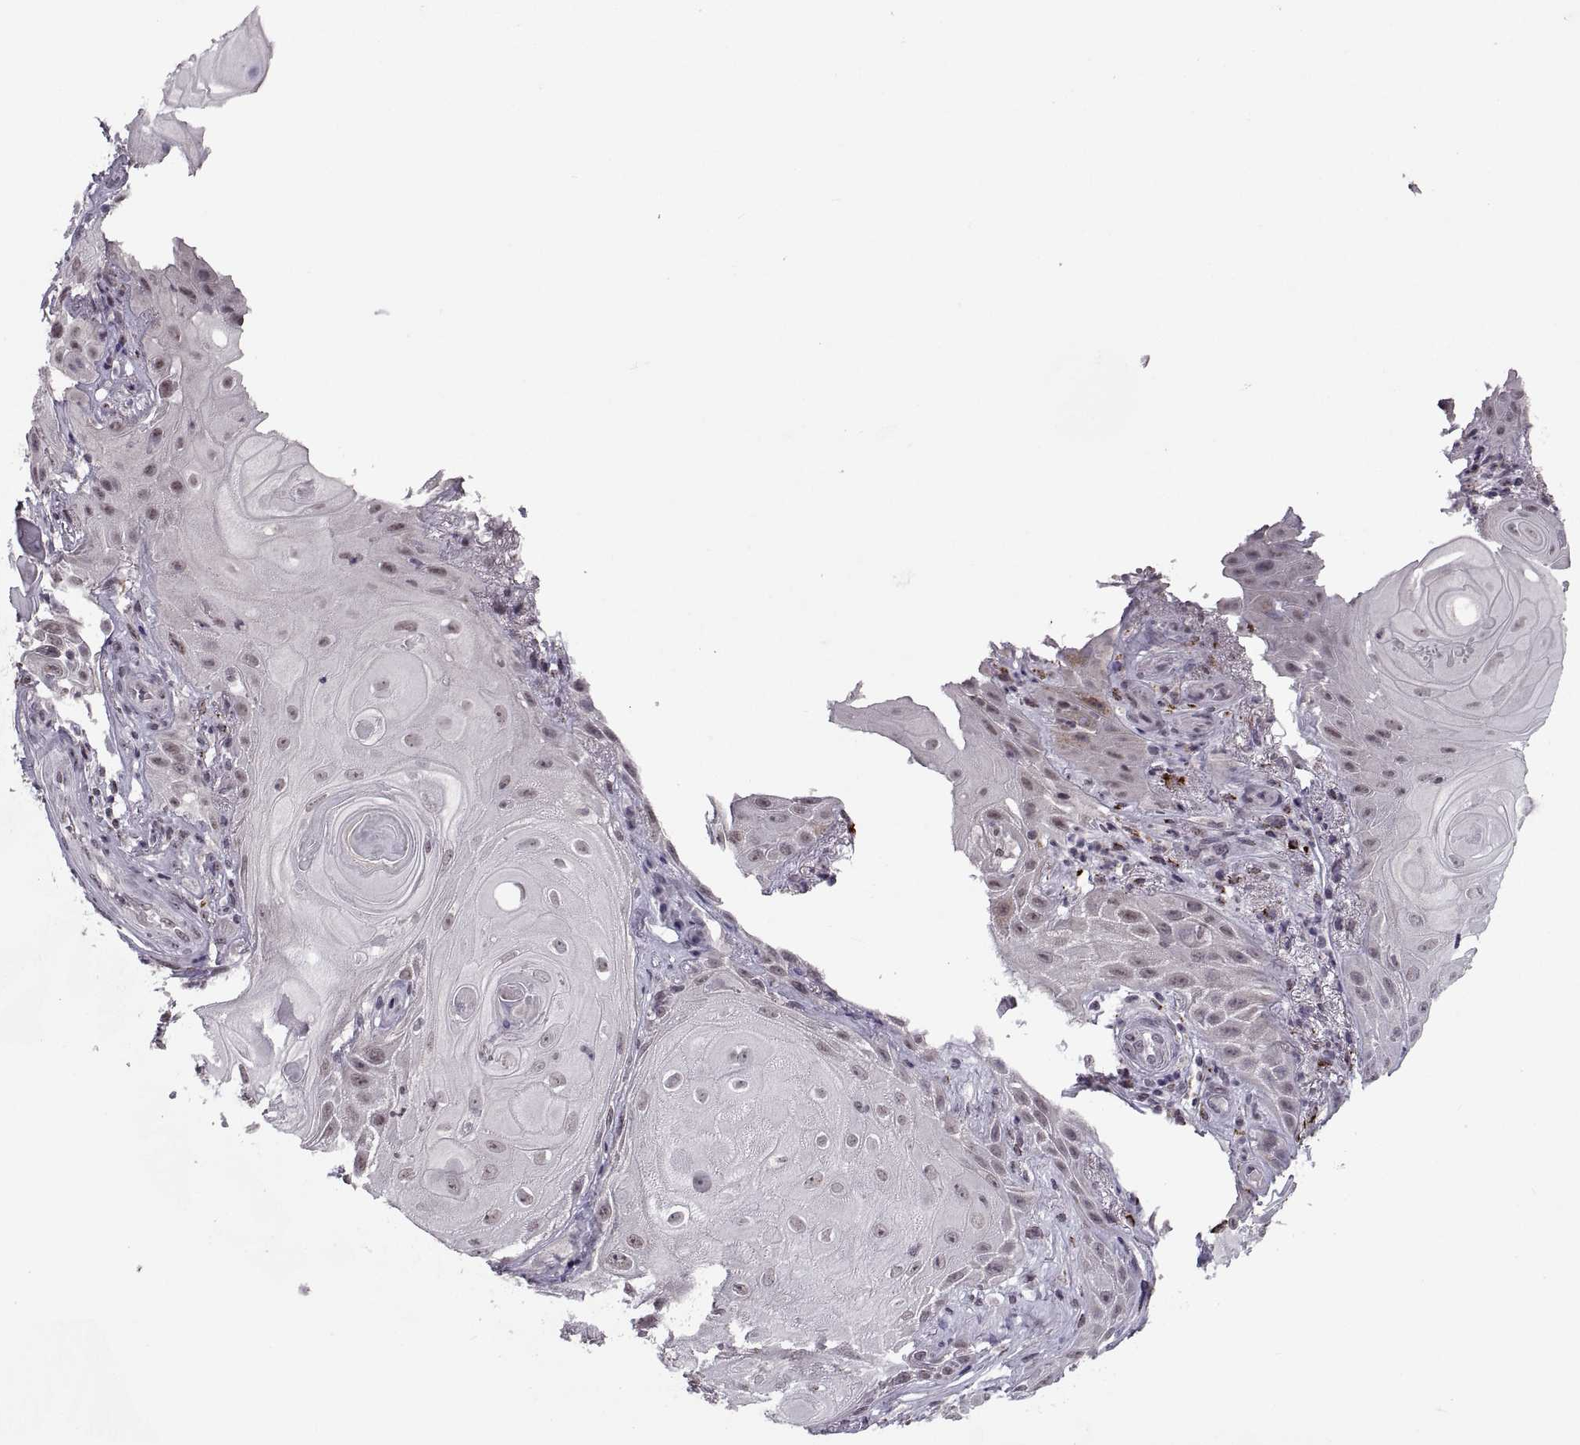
{"staining": {"intensity": "negative", "quantity": "none", "location": "none"}, "tissue": "skin cancer", "cell_type": "Tumor cells", "image_type": "cancer", "snomed": [{"axis": "morphology", "description": "Squamous cell carcinoma, NOS"}, {"axis": "topography", "description": "Skin"}], "caption": "Tumor cells show no significant staining in skin squamous cell carcinoma.", "gene": "OTP", "patient": {"sex": "male", "age": 62}}